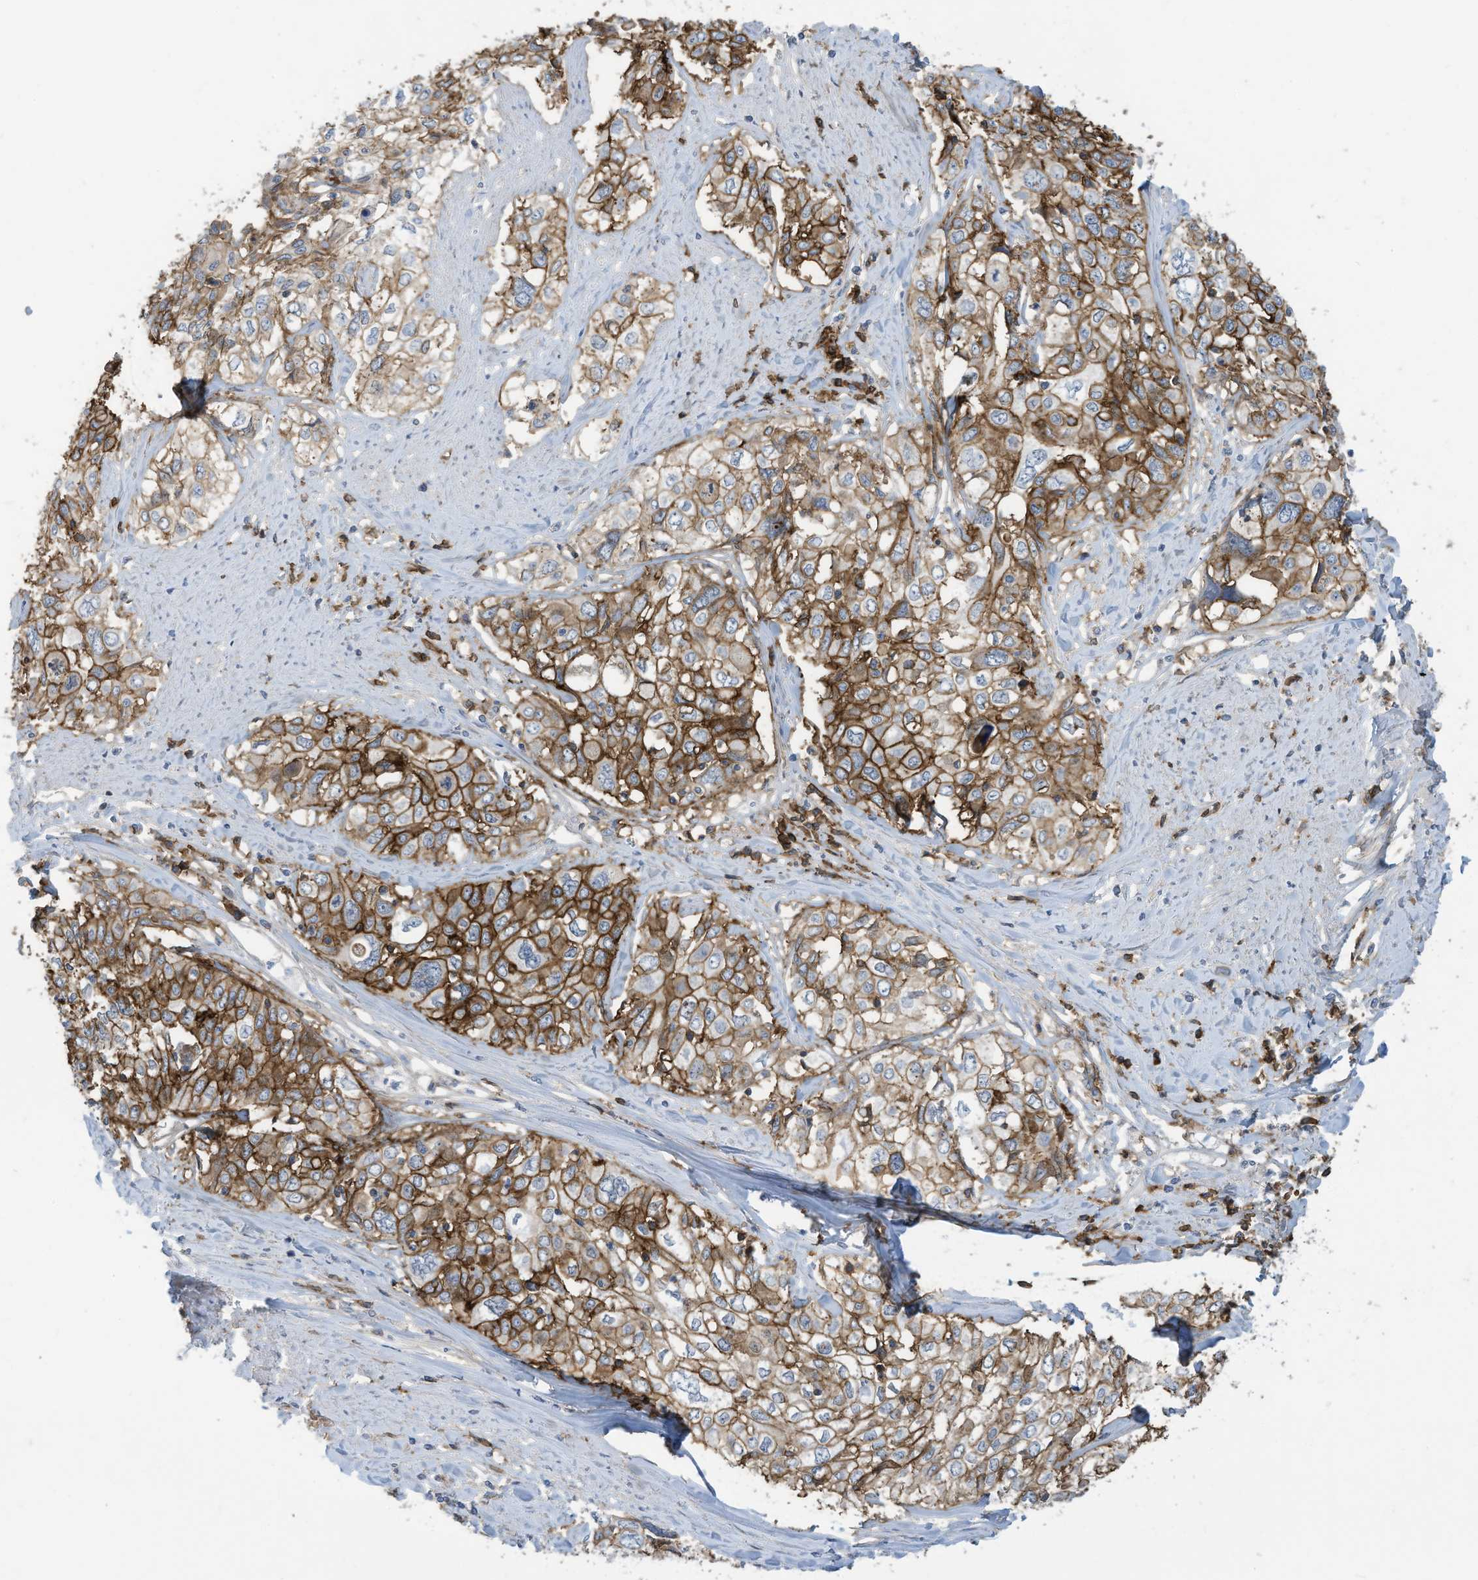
{"staining": {"intensity": "strong", "quantity": ">75%", "location": "cytoplasmic/membranous"}, "tissue": "cervical cancer", "cell_type": "Tumor cells", "image_type": "cancer", "snomed": [{"axis": "morphology", "description": "Squamous cell carcinoma, NOS"}, {"axis": "topography", "description": "Cervix"}], "caption": "There is high levels of strong cytoplasmic/membranous positivity in tumor cells of cervical cancer, as demonstrated by immunohistochemical staining (brown color).", "gene": "SLC1A5", "patient": {"sex": "female", "age": 31}}